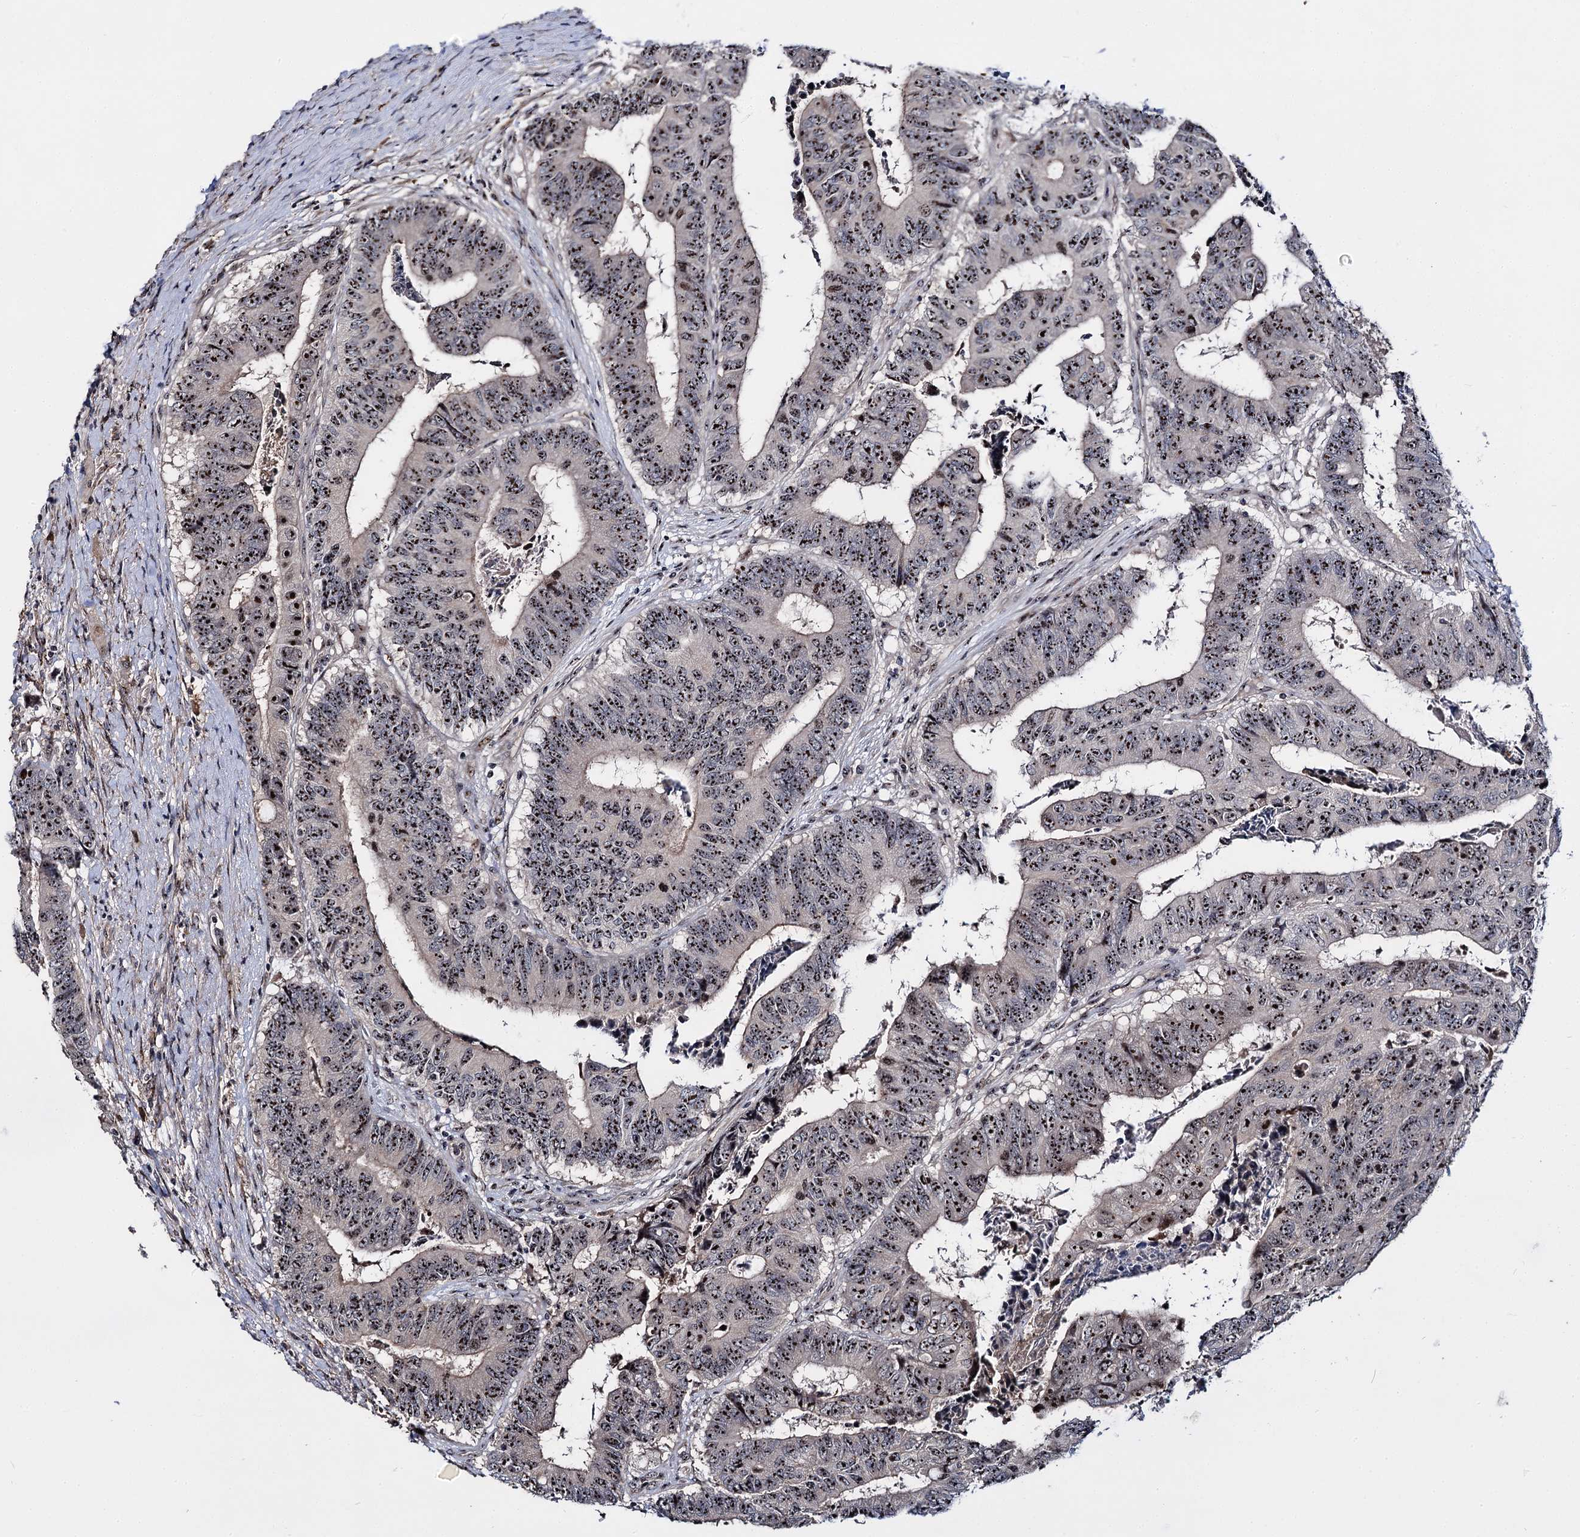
{"staining": {"intensity": "strong", "quantity": ">75%", "location": "nuclear"}, "tissue": "colorectal cancer", "cell_type": "Tumor cells", "image_type": "cancer", "snomed": [{"axis": "morphology", "description": "Adenocarcinoma, NOS"}, {"axis": "topography", "description": "Rectum"}], "caption": "Tumor cells display strong nuclear expression in about >75% of cells in adenocarcinoma (colorectal).", "gene": "SUPT20H", "patient": {"sex": "male", "age": 84}}